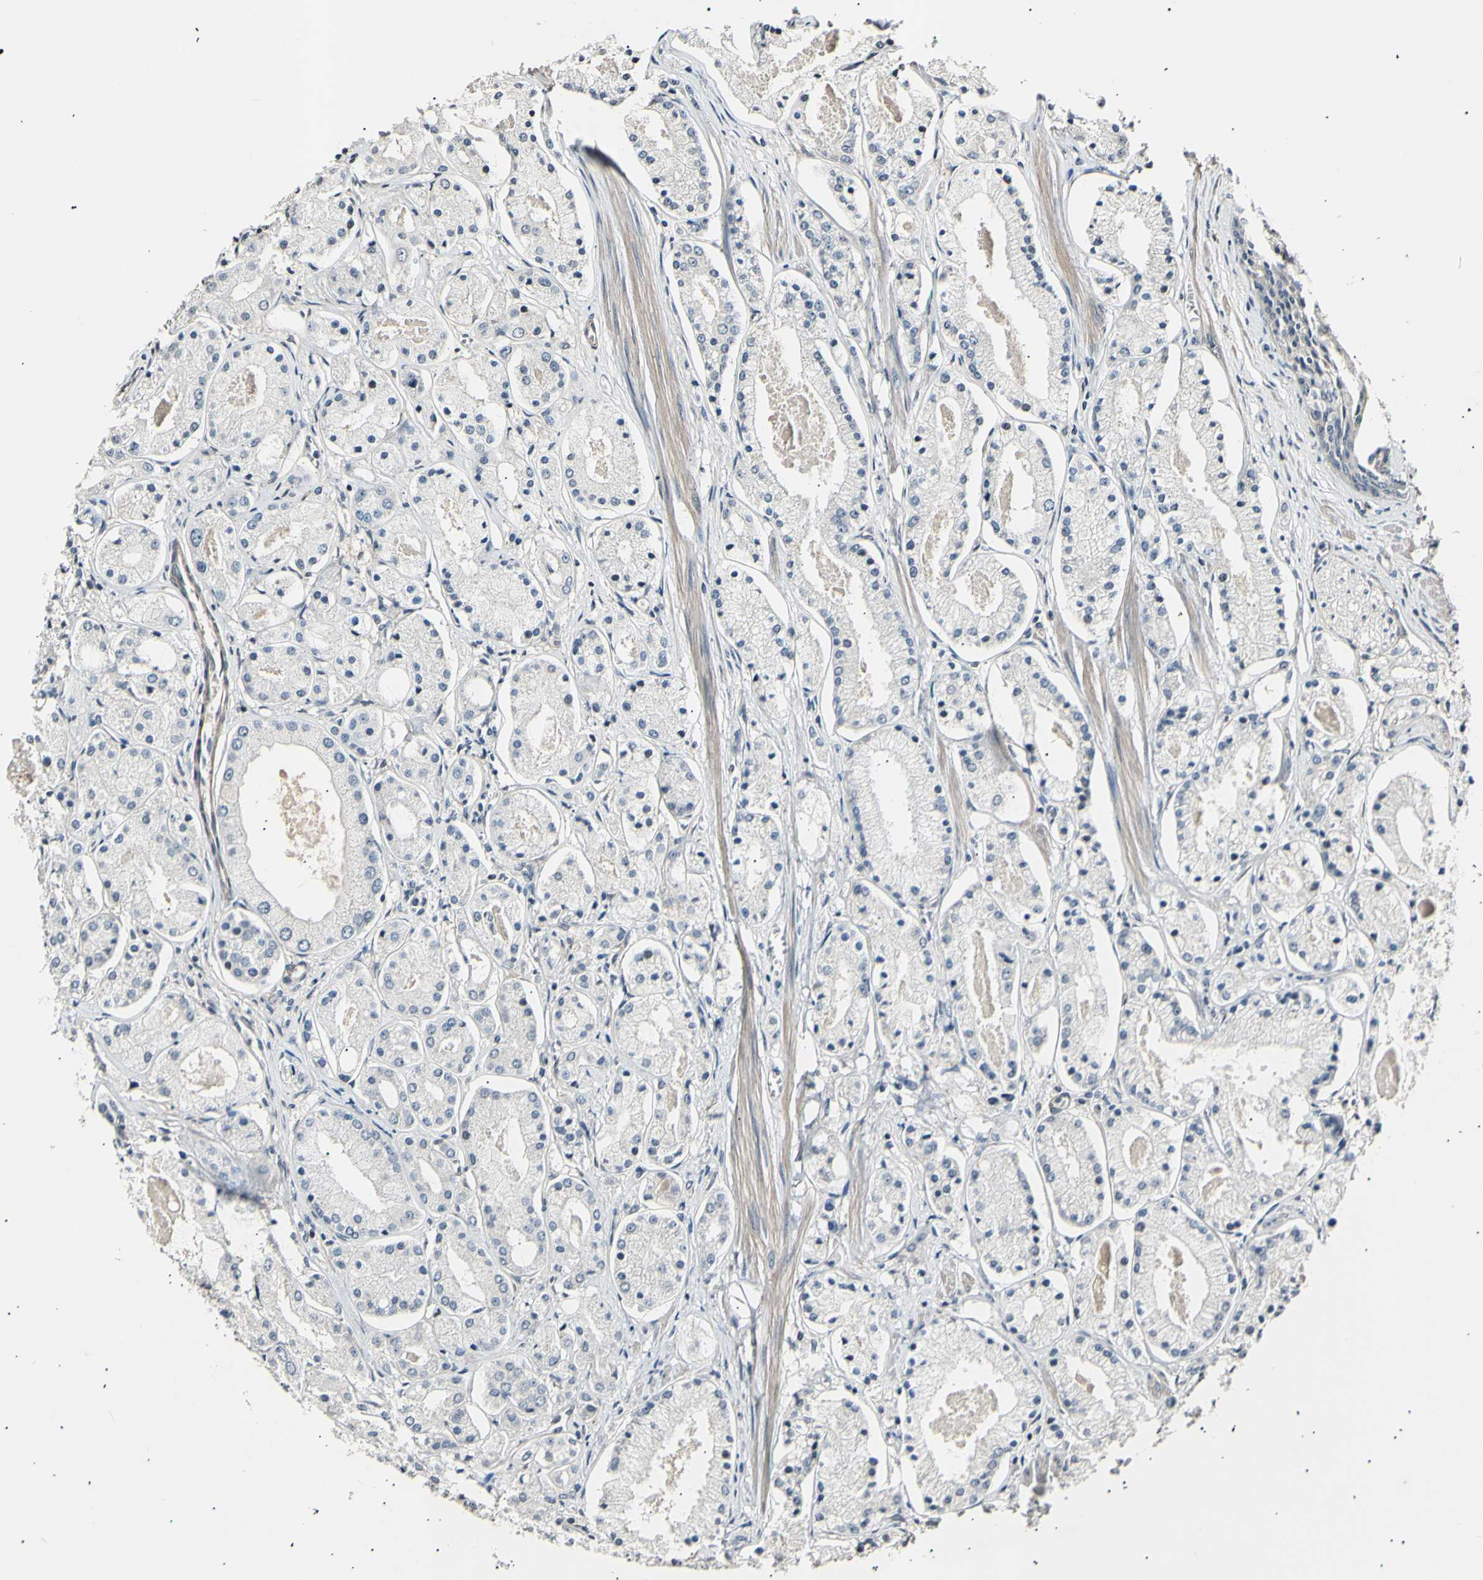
{"staining": {"intensity": "negative", "quantity": "none", "location": "none"}, "tissue": "prostate cancer", "cell_type": "Tumor cells", "image_type": "cancer", "snomed": [{"axis": "morphology", "description": "Adenocarcinoma, High grade"}, {"axis": "topography", "description": "Prostate"}], "caption": "IHC photomicrograph of neoplastic tissue: prostate cancer stained with DAB demonstrates no significant protein staining in tumor cells.", "gene": "AK1", "patient": {"sex": "male", "age": 66}}